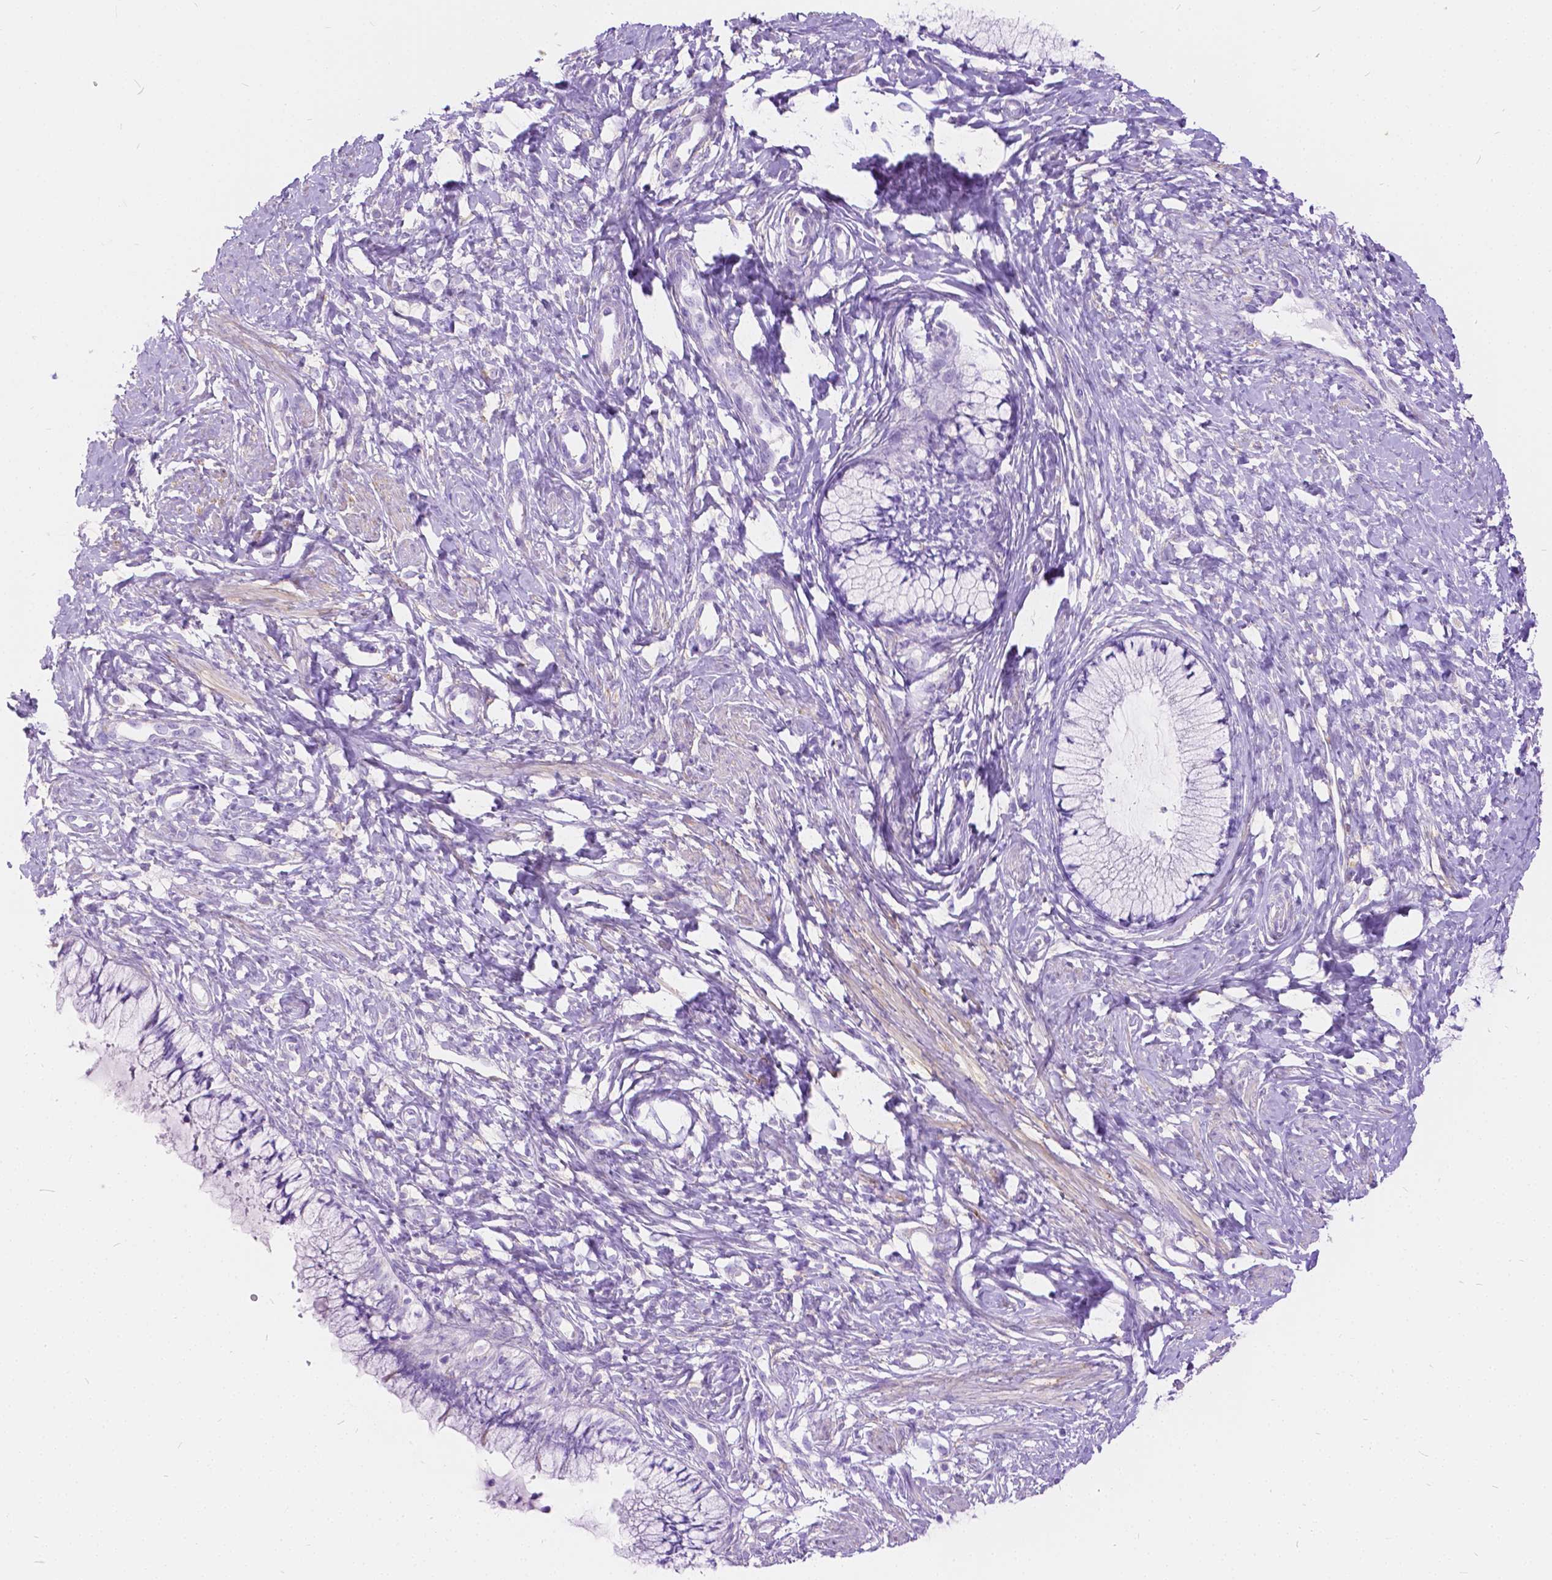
{"staining": {"intensity": "negative", "quantity": "none", "location": "none"}, "tissue": "cervix", "cell_type": "Glandular cells", "image_type": "normal", "snomed": [{"axis": "morphology", "description": "Normal tissue, NOS"}, {"axis": "topography", "description": "Cervix"}], "caption": "IHC of unremarkable human cervix shows no expression in glandular cells.", "gene": "CHRM1", "patient": {"sex": "female", "age": 37}}